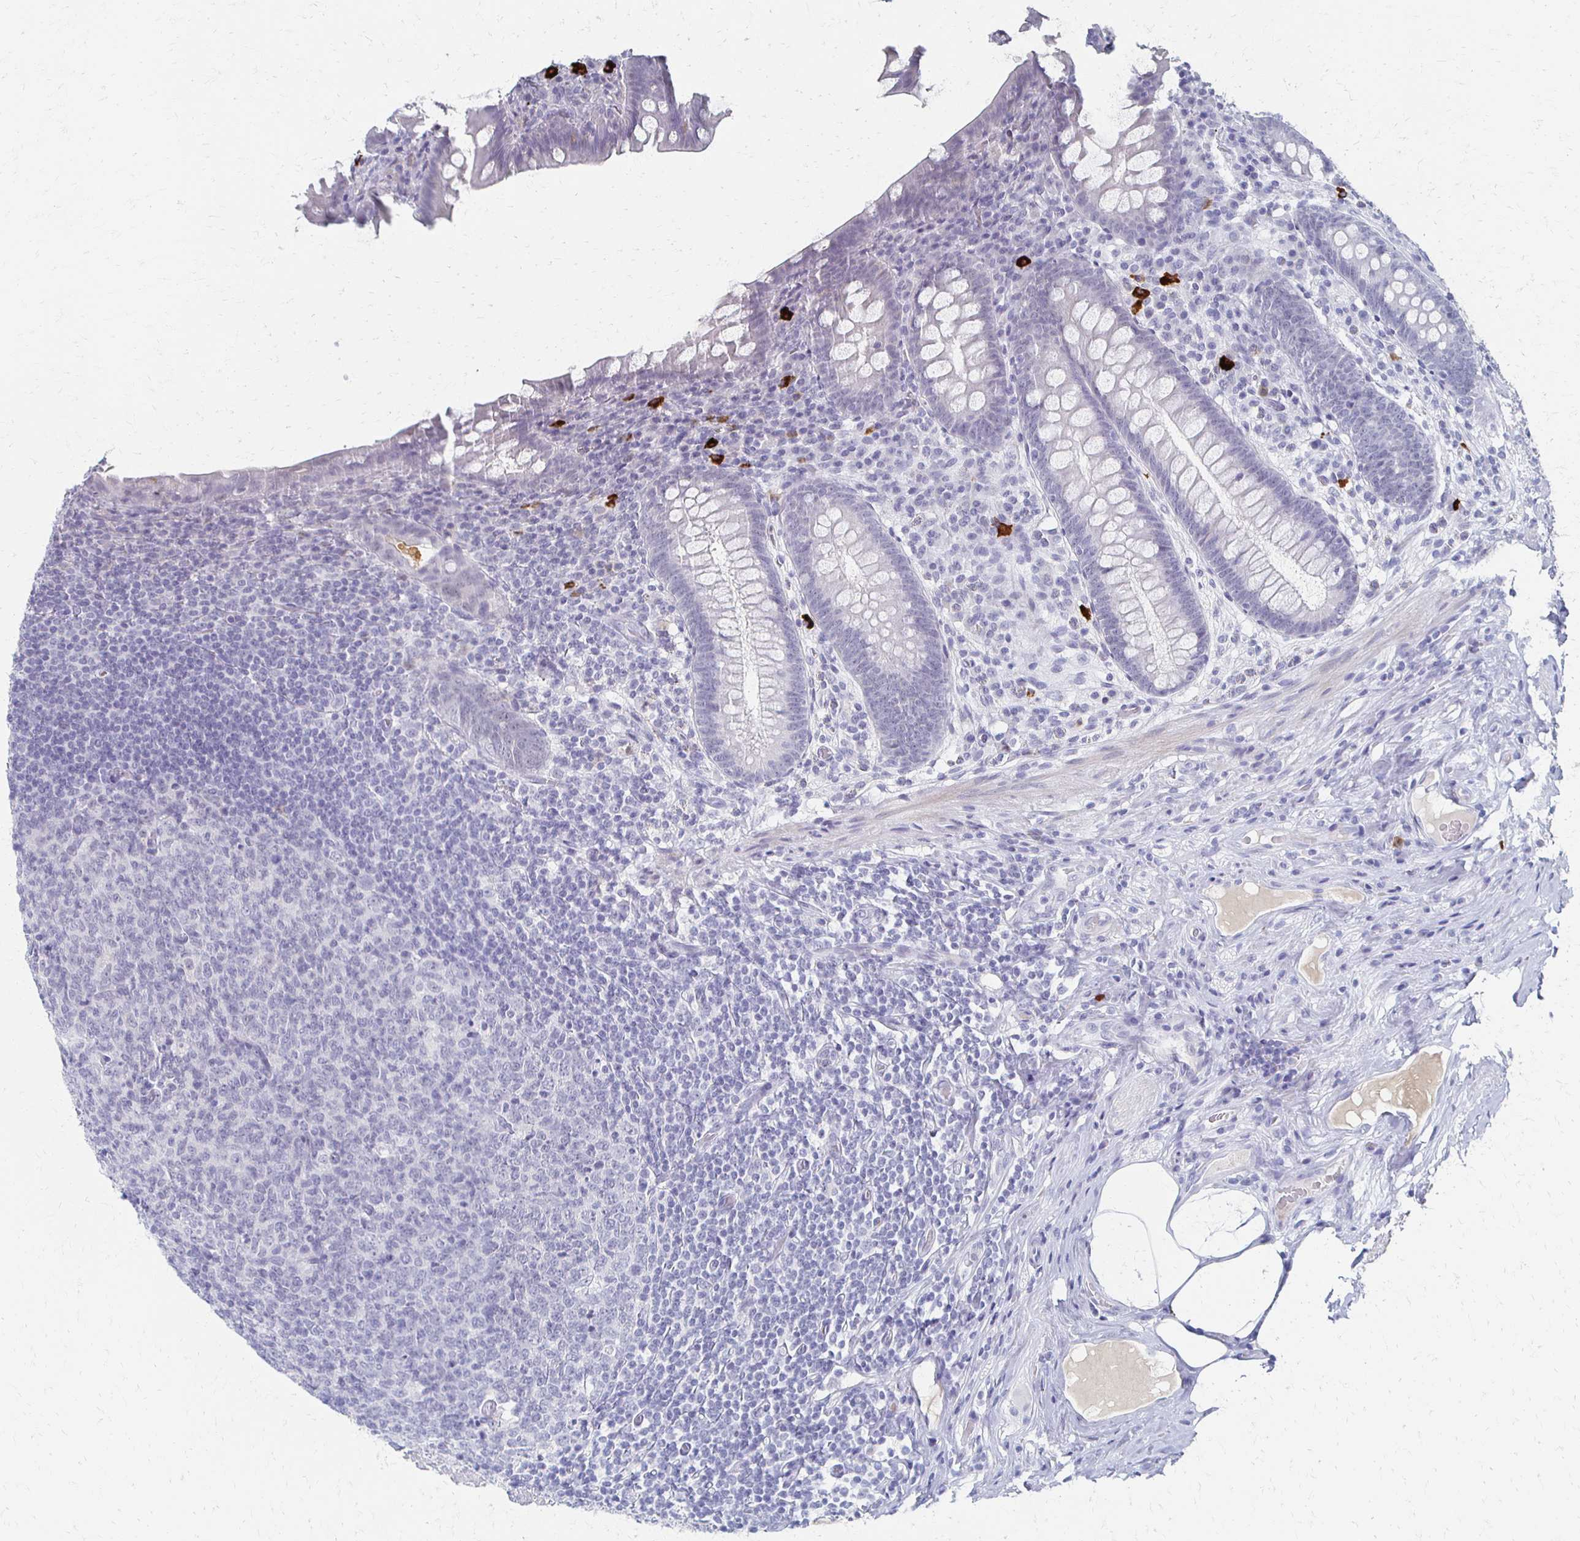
{"staining": {"intensity": "negative", "quantity": "none", "location": "none"}, "tissue": "appendix", "cell_type": "Glandular cells", "image_type": "normal", "snomed": [{"axis": "morphology", "description": "Normal tissue, NOS"}, {"axis": "topography", "description": "Appendix"}], "caption": "An image of appendix stained for a protein exhibits no brown staining in glandular cells. Brightfield microscopy of immunohistochemistry (IHC) stained with DAB (brown) and hematoxylin (blue), captured at high magnification.", "gene": "CXCR2", "patient": {"sex": "male", "age": 71}}